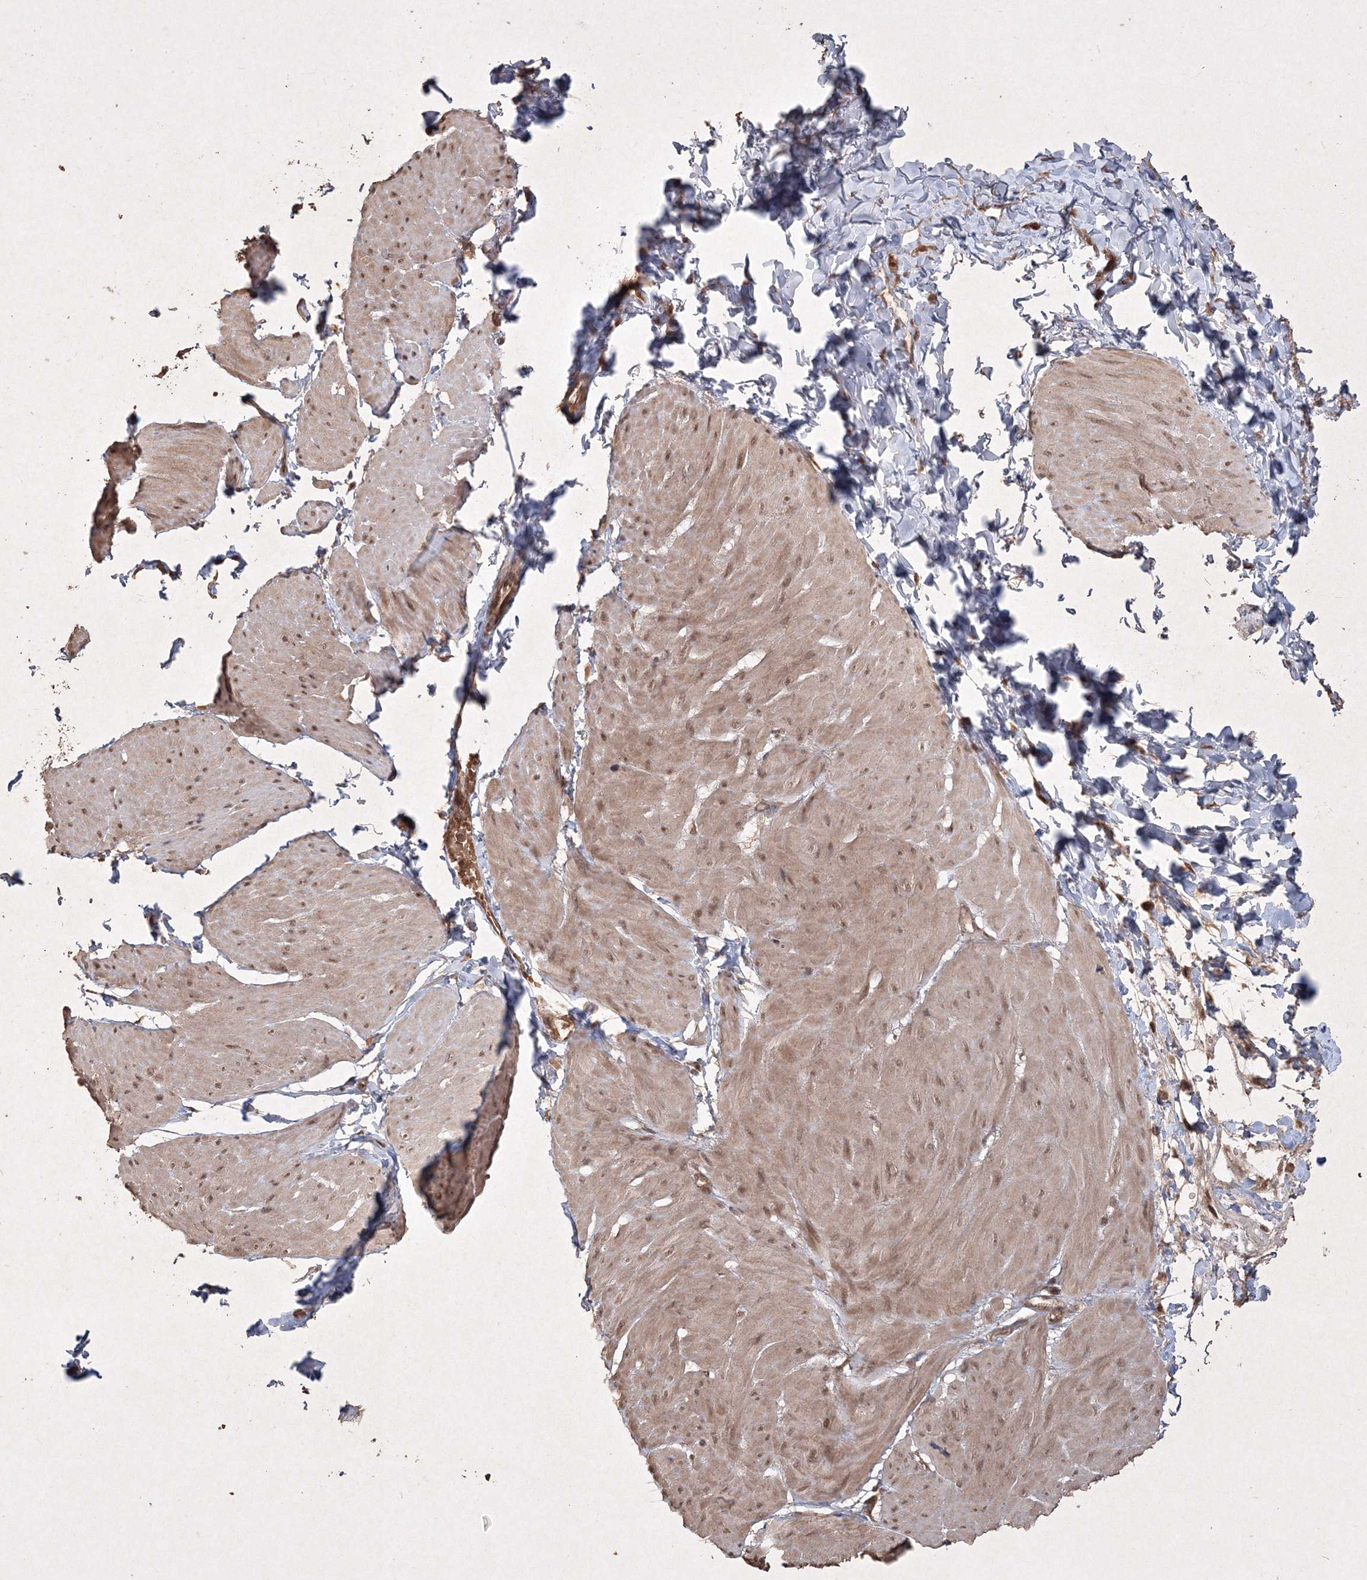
{"staining": {"intensity": "moderate", "quantity": ">75%", "location": "cytoplasmic/membranous,nuclear"}, "tissue": "smooth muscle", "cell_type": "Smooth muscle cells", "image_type": "normal", "snomed": [{"axis": "morphology", "description": "Urothelial carcinoma, High grade"}, {"axis": "topography", "description": "Urinary bladder"}], "caption": "Protein staining exhibits moderate cytoplasmic/membranous,nuclear expression in about >75% of smooth muscle cells in unremarkable smooth muscle. (Brightfield microscopy of DAB IHC at high magnification).", "gene": "PELI3", "patient": {"sex": "male", "age": 46}}